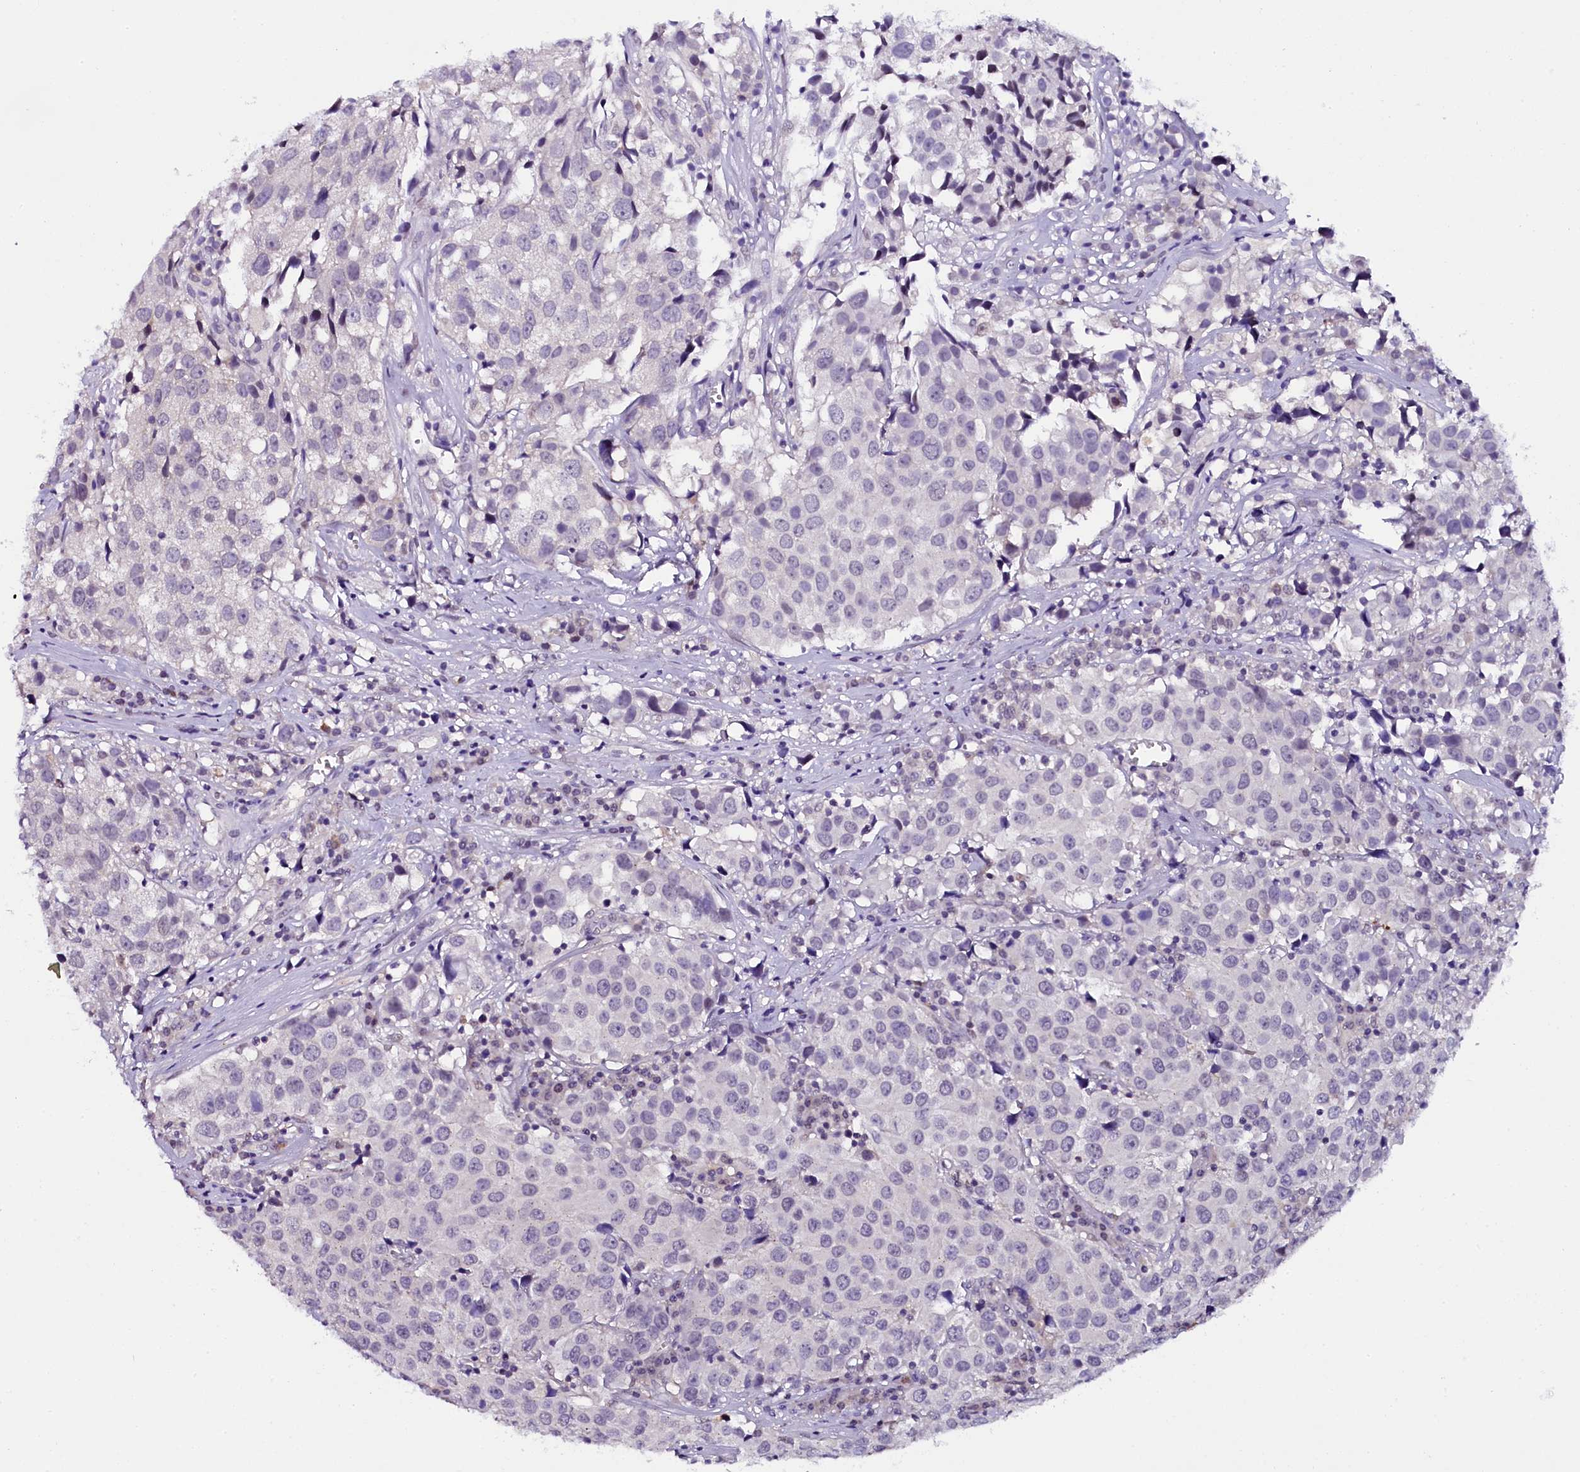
{"staining": {"intensity": "negative", "quantity": "none", "location": "none"}, "tissue": "urothelial cancer", "cell_type": "Tumor cells", "image_type": "cancer", "snomed": [{"axis": "morphology", "description": "Urothelial carcinoma, High grade"}, {"axis": "topography", "description": "Urinary bladder"}], "caption": "Immunohistochemical staining of human urothelial cancer shows no significant expression in tumor cells.", "gene": "IQCN", "patient": {"sex": "female", "age": 75}}